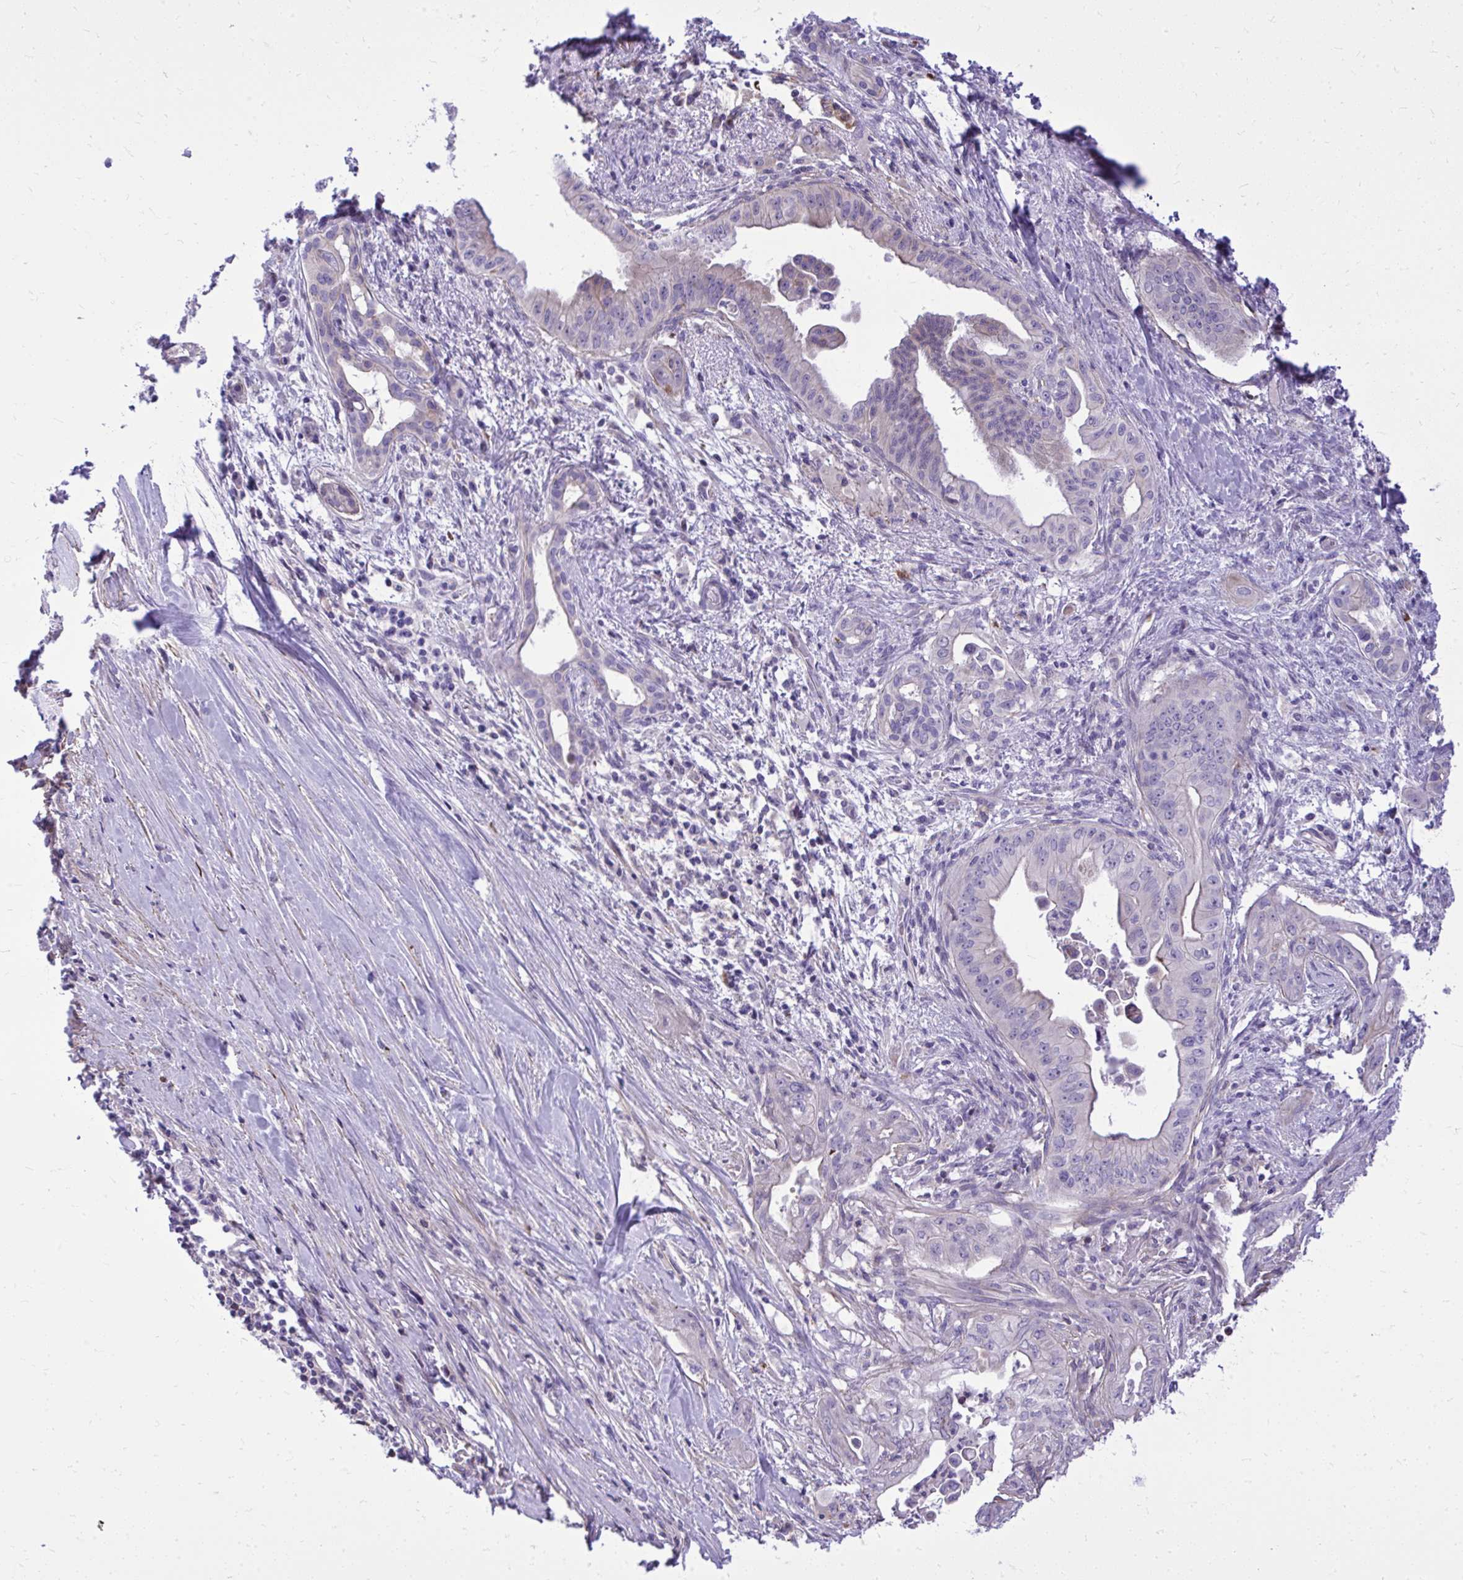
{"staining": {"intensity": "negative", "quantity": "none", "location": "none"}, "tissue": "pancreatic cancer", "cell_type": "Tumor cells", "image_type": "cancer", "snomed": [{"axis": "morphology", "description": "Adenocarcinoma, NOS"}, {"axis": "topography", "description": "Pancreas"}], "caption": "The immunohistochemistry image has no significant staining in tumor cells of adenocarcinoma (pancreatic) tissue.", "gene": "GRK4", "patient": {"sex": "male", "age": 58}}